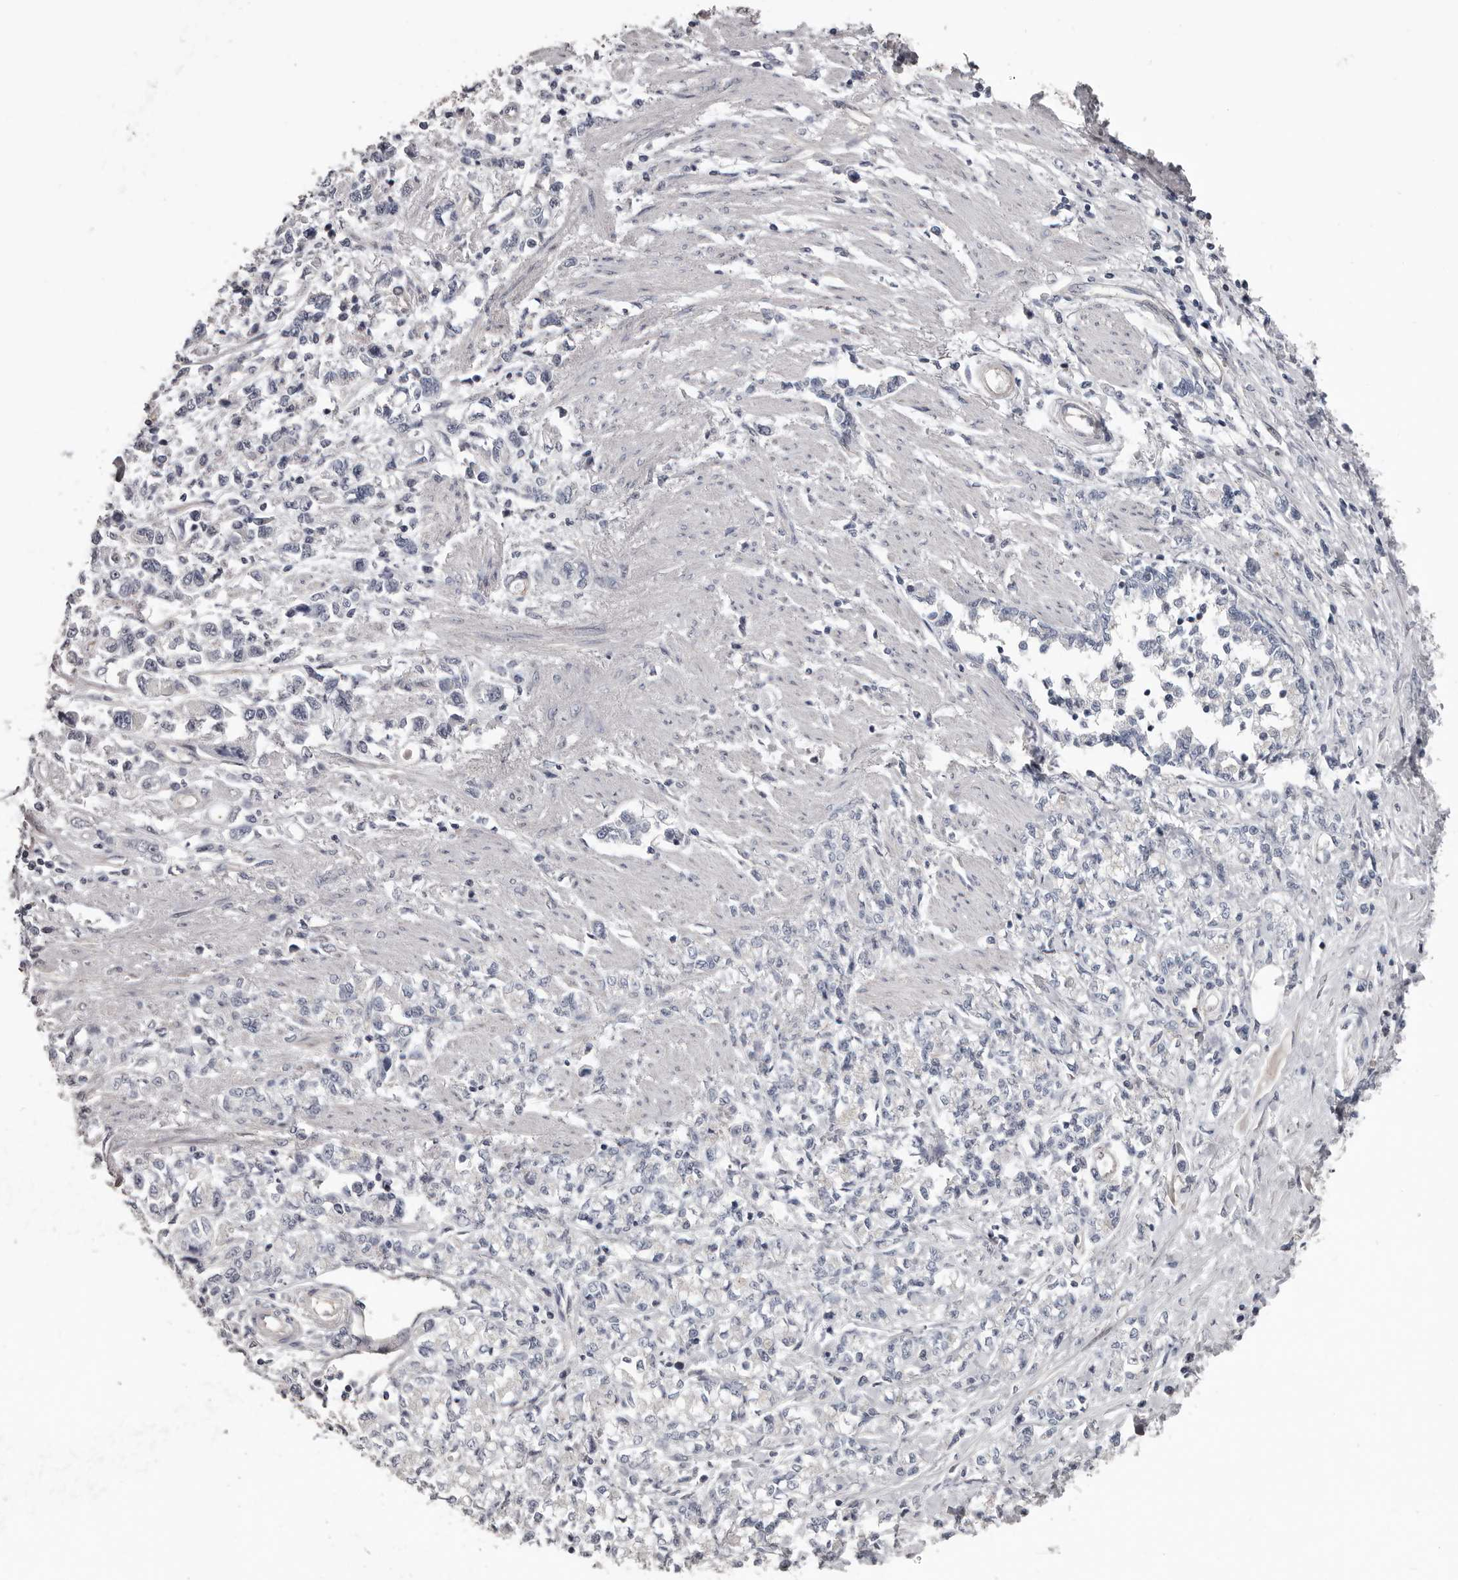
{"staining": {"intensity": "negative", "quantity": "none", "location": "none"}, "tissue": "stomach cancer", "cell_type": "Tumor cells", "image_type": "cancer", "snomed": [{"axis": "morphology", "description": "Adenocarcinoma, NOS"}, {"axis": "topography", "description": "Stomach"}], "caption": "Tumor cells are negative for brown protein staining in stomach adenocarcinoma.", "gene": "RNF217", "patient": {"sex": "female", "age": 76}}